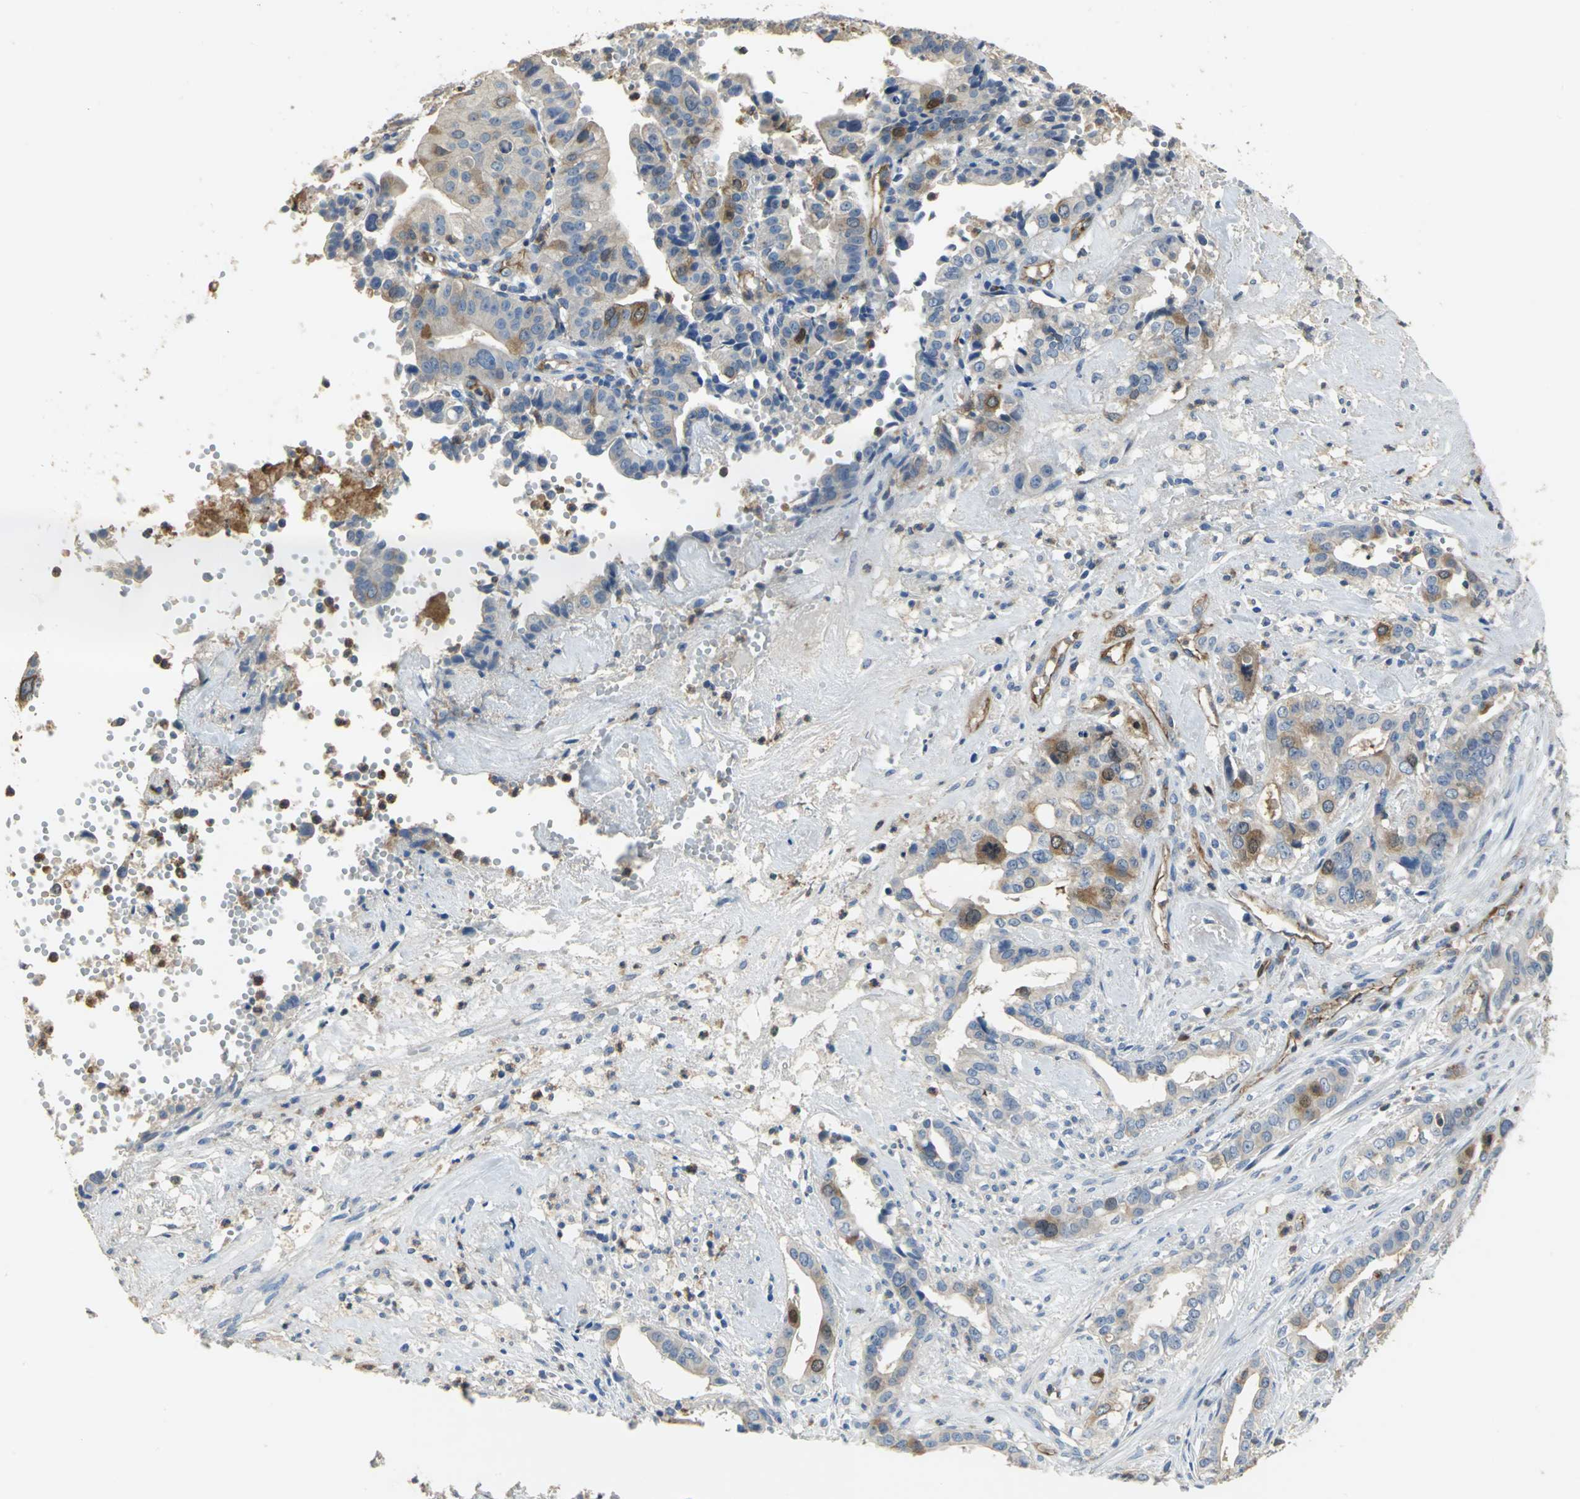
{"staining": {"intensity": "strong", "quantity": "<25%", "location": "cytoplasmic/membranous"}, "tissue": "liver cancer", "cell_type": "Tumor cells", "image_type": "cancer", "snomed": [{"axis": "morphology", "description": "Cholangiocarcinoma"}, {"axis": "topography", "description": "Liver"}], "caption": "High-magnification brightfield microscopy of liver cancer (cholangiocarcinoma) stained with DAB (3,3'-diaminobenzidine) (brown) and counterstained with hematoxylin (blue). tumor cells exhibit strong cytoplasmic/membranous staining is seen in about<25% of cells. The protein of interest is shown in brown color, while the nuclei are stained blue.", "gene": "DLGAP5", "patient": {"sex": "female", "age": 61}}